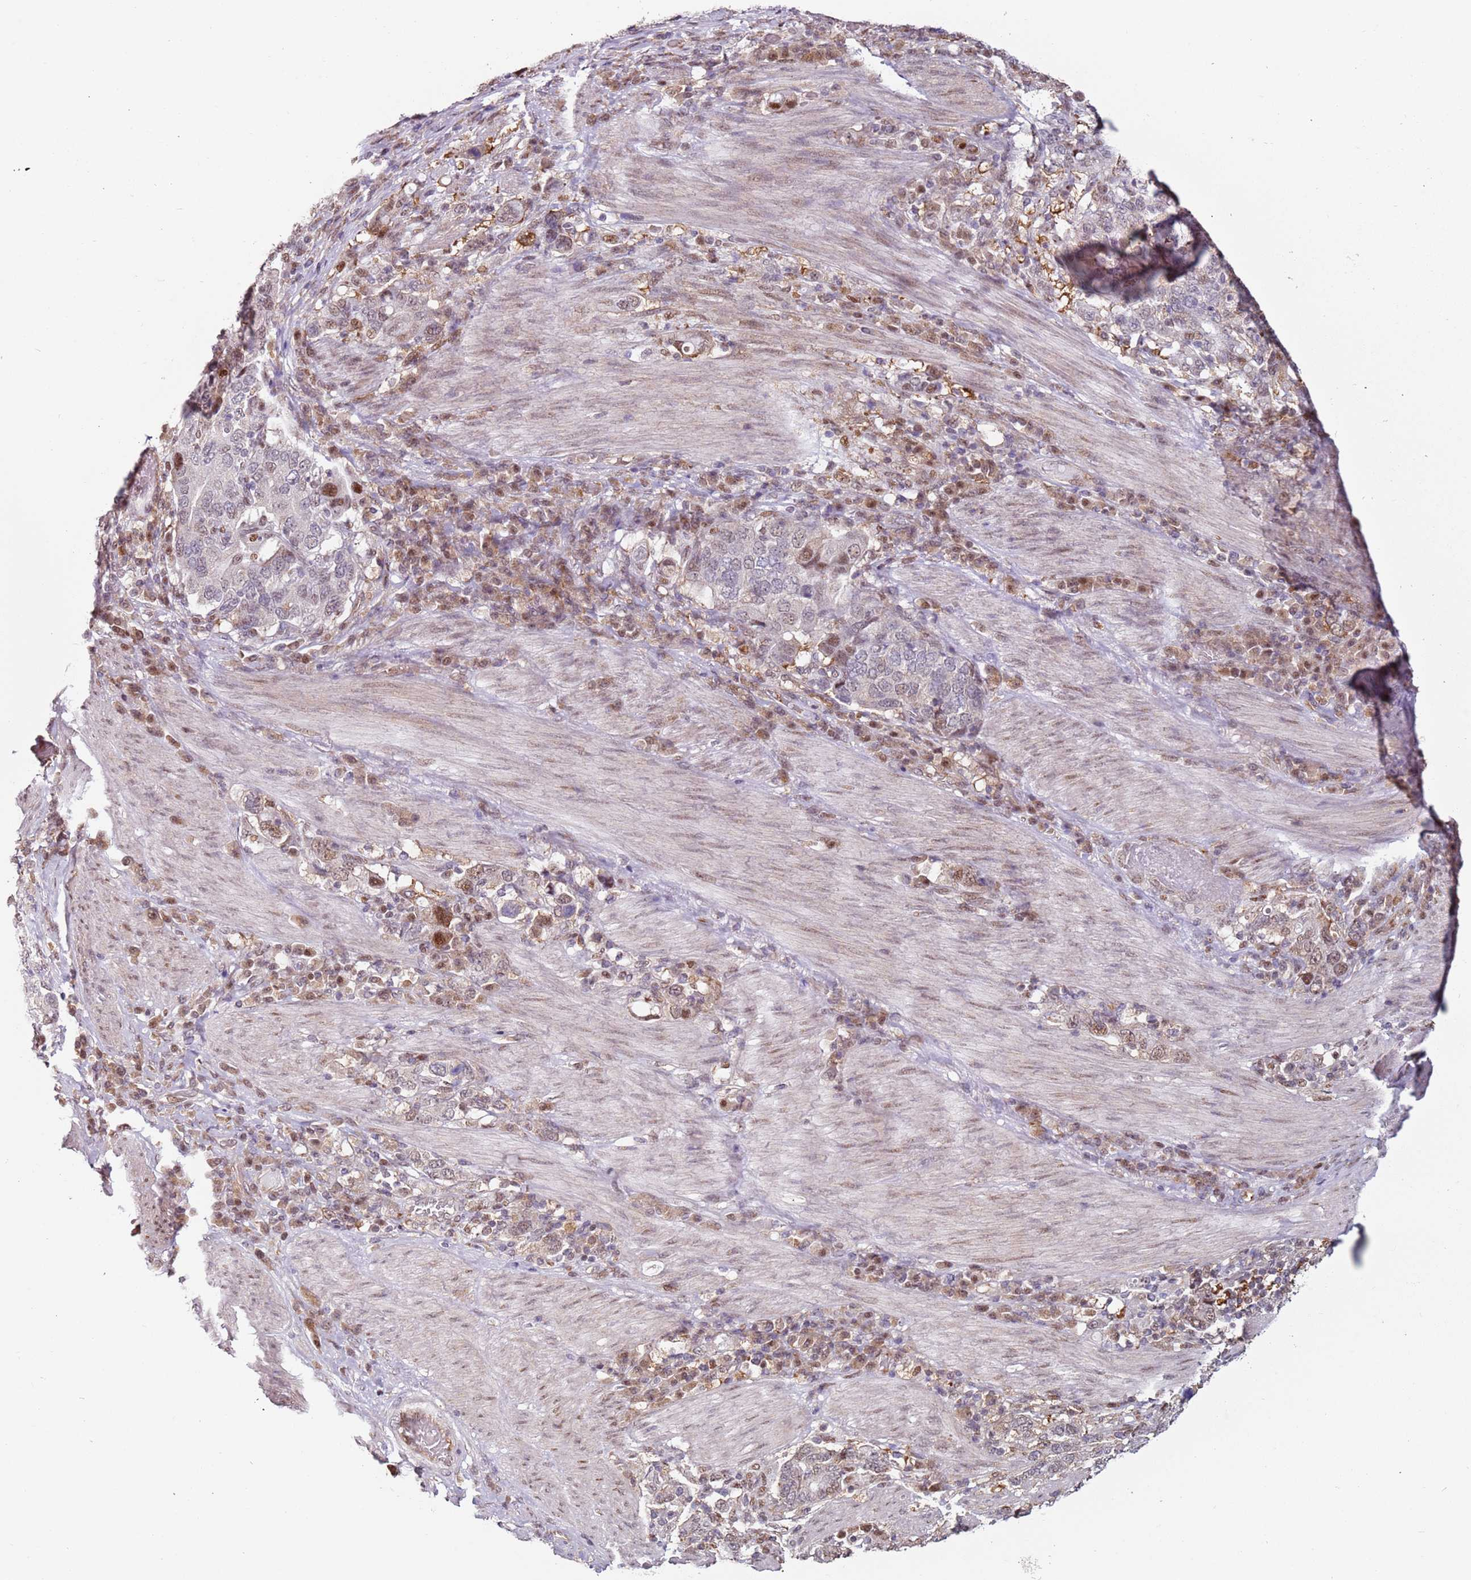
{"staining": {"intensity": "moderate", "quantity": "<25%", "location": "nuclear"}, "tissue": "stomach cancer", "cell_type": "Tumor cells", "image_type": "cancer", "snomed": [{"axis": "morphology", "description": "Adenocarcinoma, NOS"}, {"axis": "topography", "description": "Stomach, upper"}, {"axis": "topography", "description": "Stomach"}], "caption": "A low amount of moderate nuclear staining is seen in approximately <25% of tumor cells in stomach cancer tissue.", "gene": "PSMD4", "patient": {"sex": "male", "age": 62}}